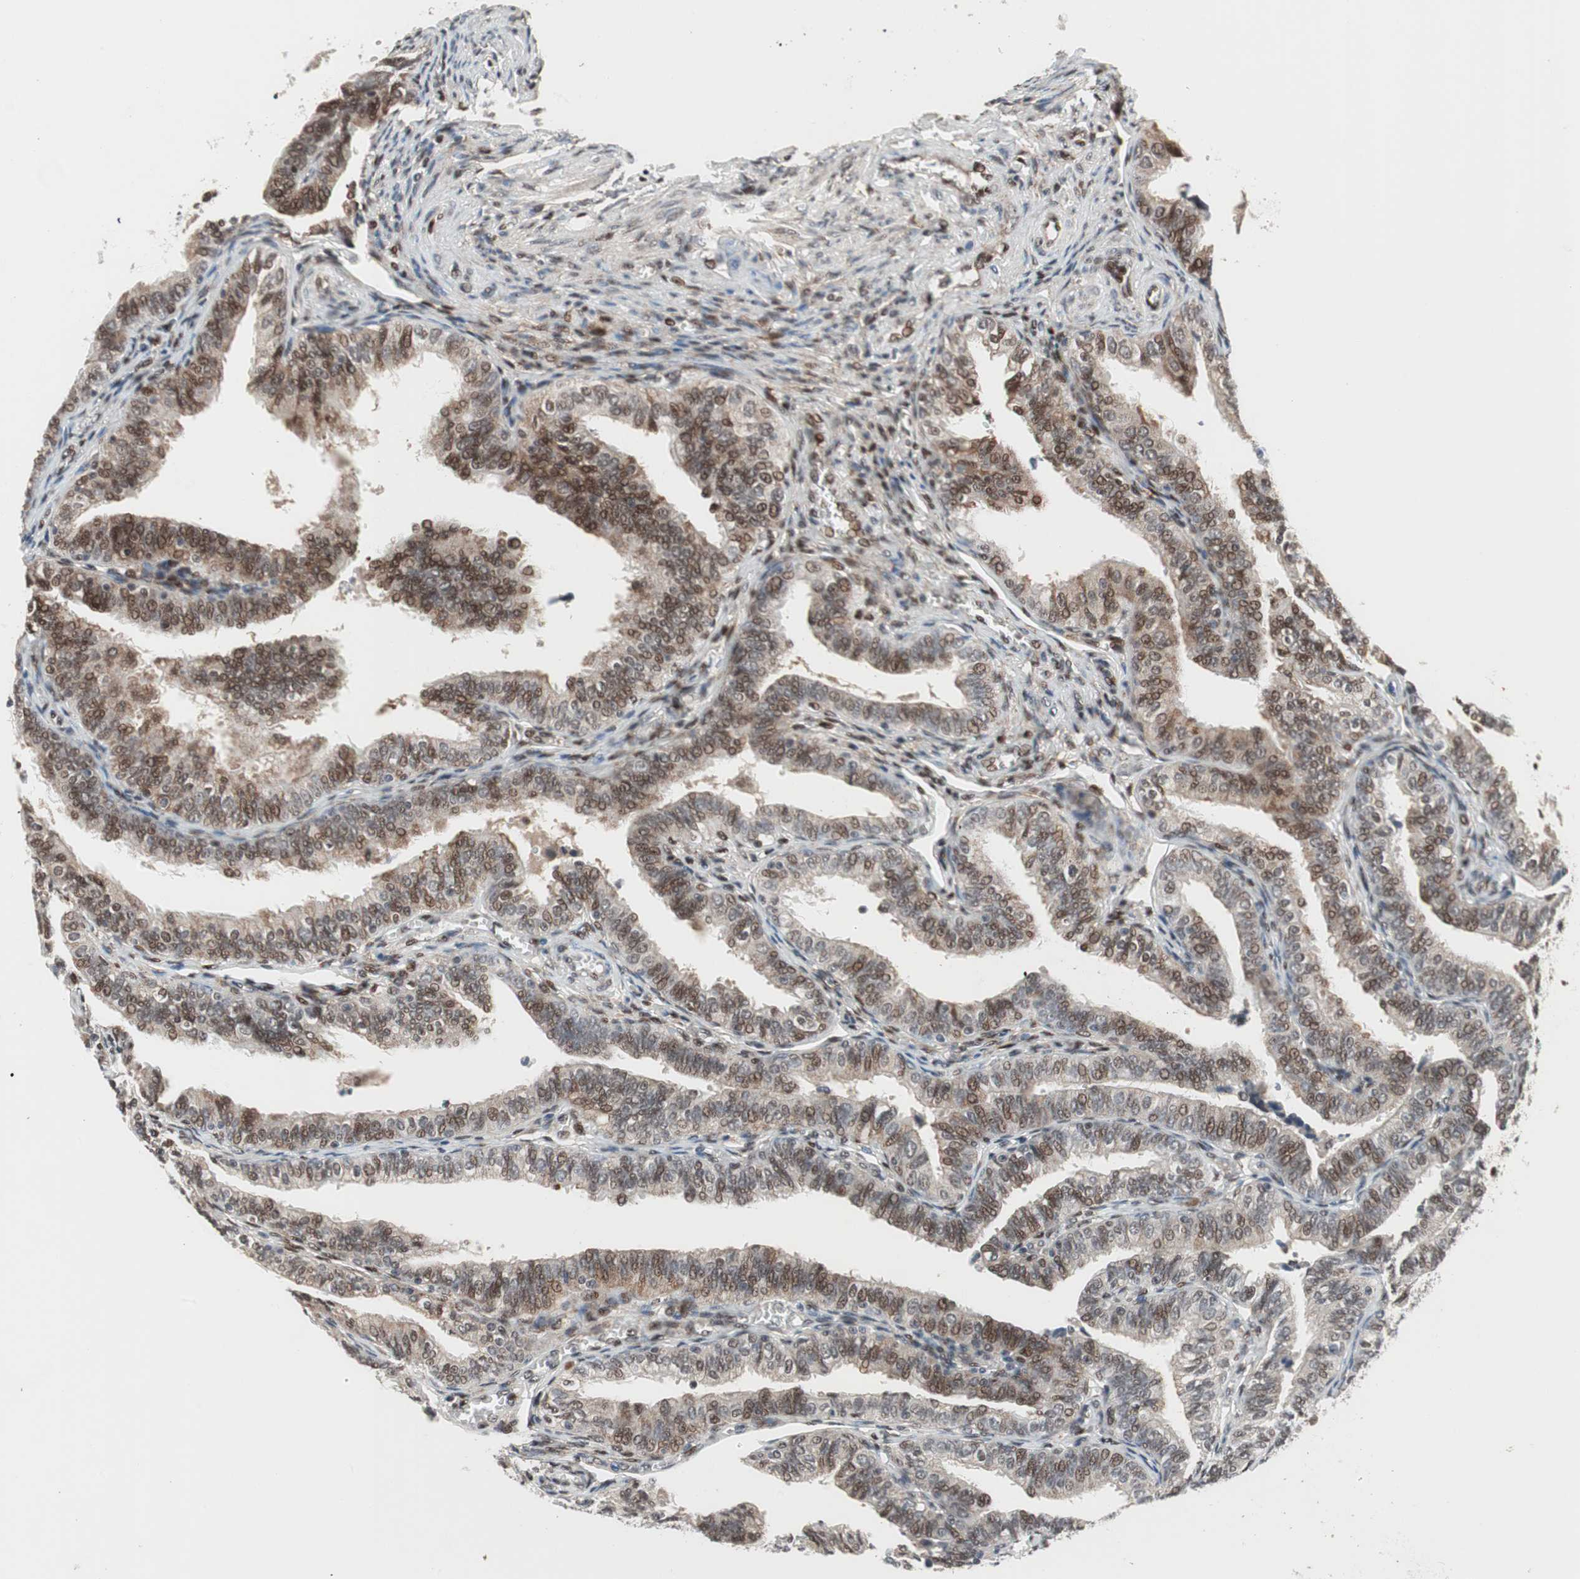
{"staining": {"intensity": "strong", "quantity": ">75%", "location": "nuclear"}, "tissue": "fallopian tube", "cell_type": "Glandular cells", "image_type": "normal", "snomed": [{"axis": "morphology", "description": "Normal tissue, NOS"}, {"axis": "topography", "description": "Fallopian tube"}], "caption": "The photomicrograph shows staining of benign fallopian tube, revealing strong nuclear protein expression (brown color) within glandular cells. (Brightfield microscopy of DAB IHC at high magnification).", "gene": "TCF12", "patient": {"sex": "female", "age": 46}}